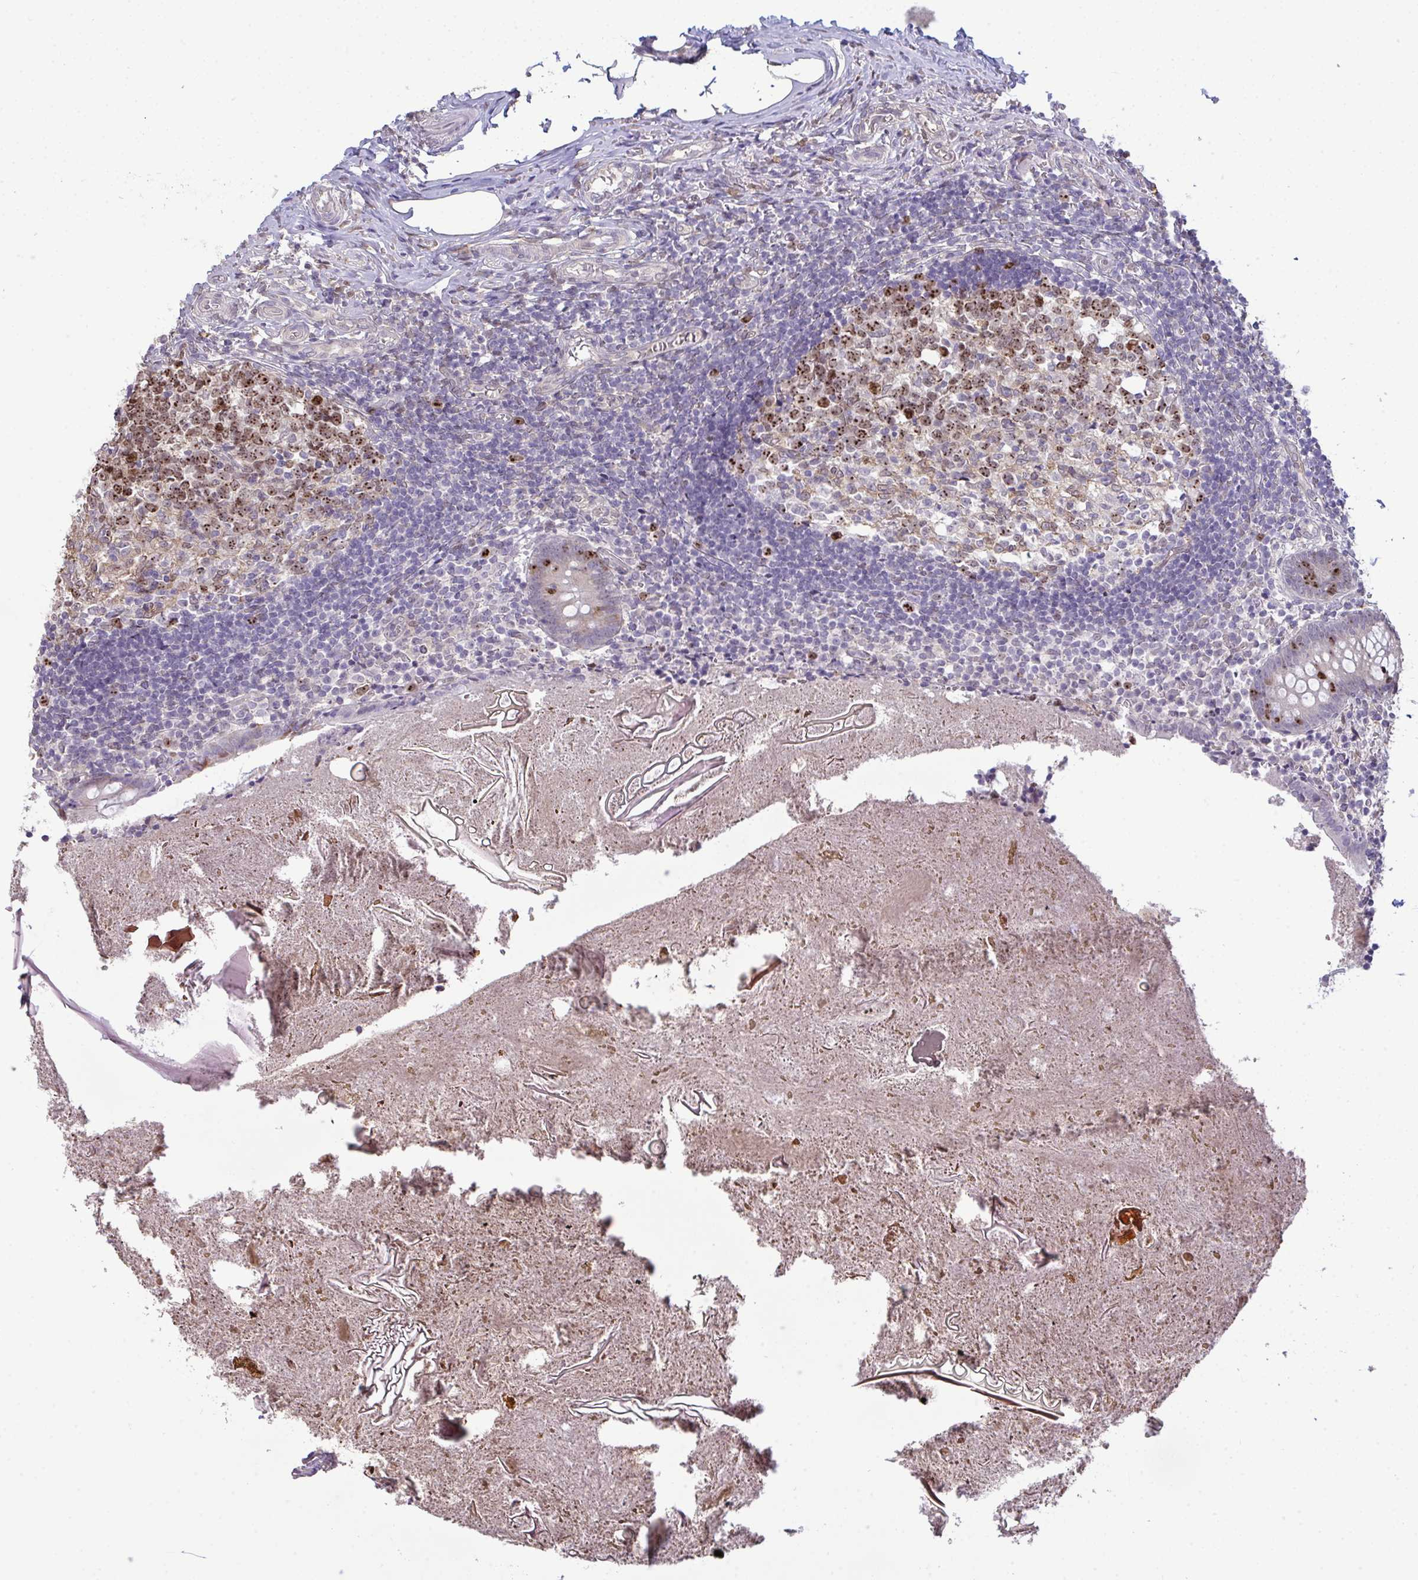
{"staining": {"intensity": "moderate", "quantity": "<25%", "location": "nuclear"}, "tissue": "appendix", "cell_type": "Glandular cells", "image_type": "normal", "snomed": [{"axis": "morphology", "description": "Normal tissue, NOS"}, {"axis": "topography", "description": "Appendix"}], "caption": "A micrograph of appendix stained for a protein exhibits moderate nuclear brown staining in glandular cells.", "gene": "SETD7", "patient": {"sex": "female", "age": 17}}